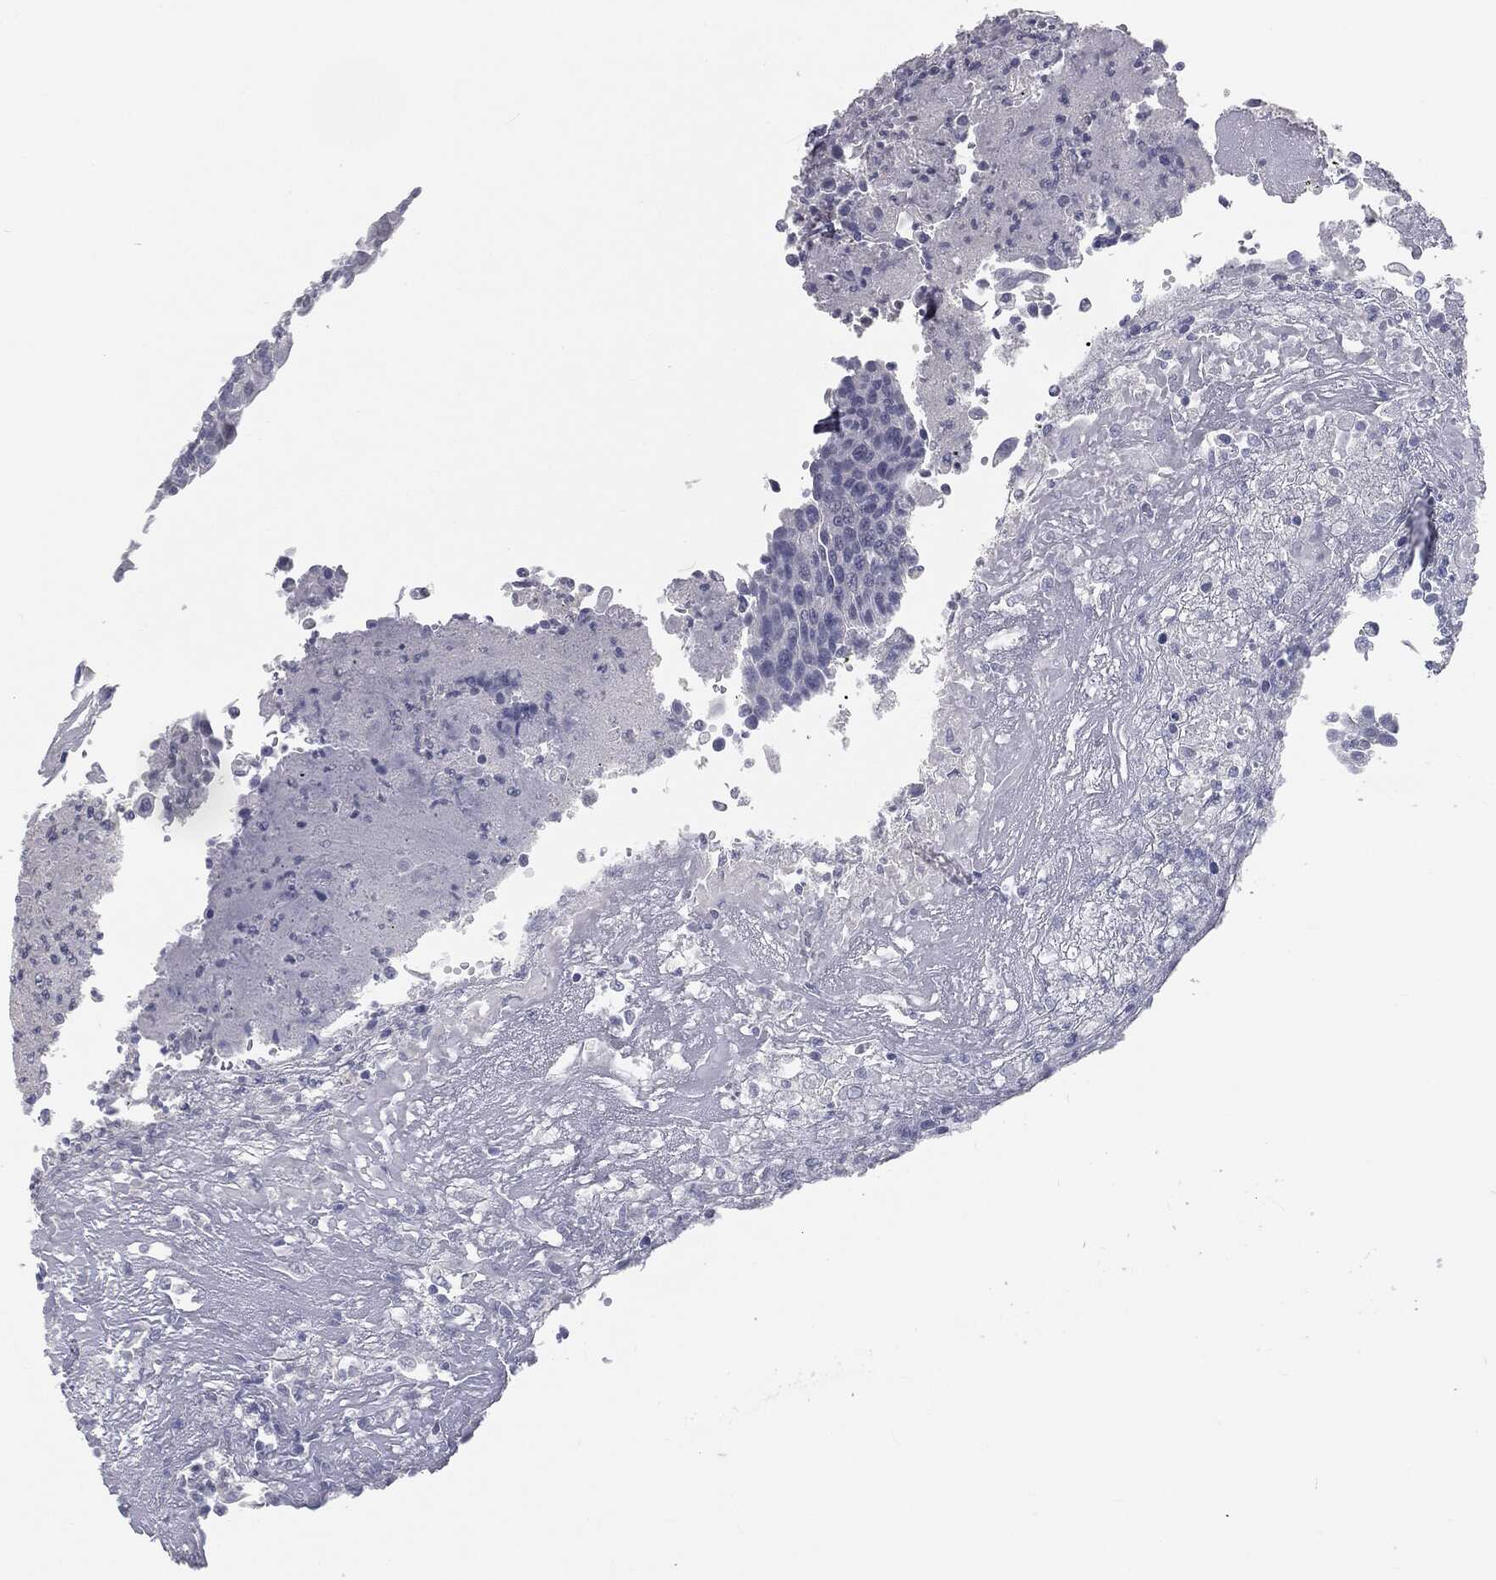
{"staining": {"intensity": "negative", "quantity": "none", "location": "none"}, "tissue": "urothelial cancer", "cell_type": "Tumor cells", "image_type": "cancer", "snomed": [{"axis": "morphology", "description": "Urothelial carcinoma, High grade"}, {"axis": "topography", "description": "Urinary bladder"}], "caption": "Tumor cells are negative for protein expression in human urothelial cancer.", "gene": "PRAME", "patient": {"sex": "female", "age": 85}}